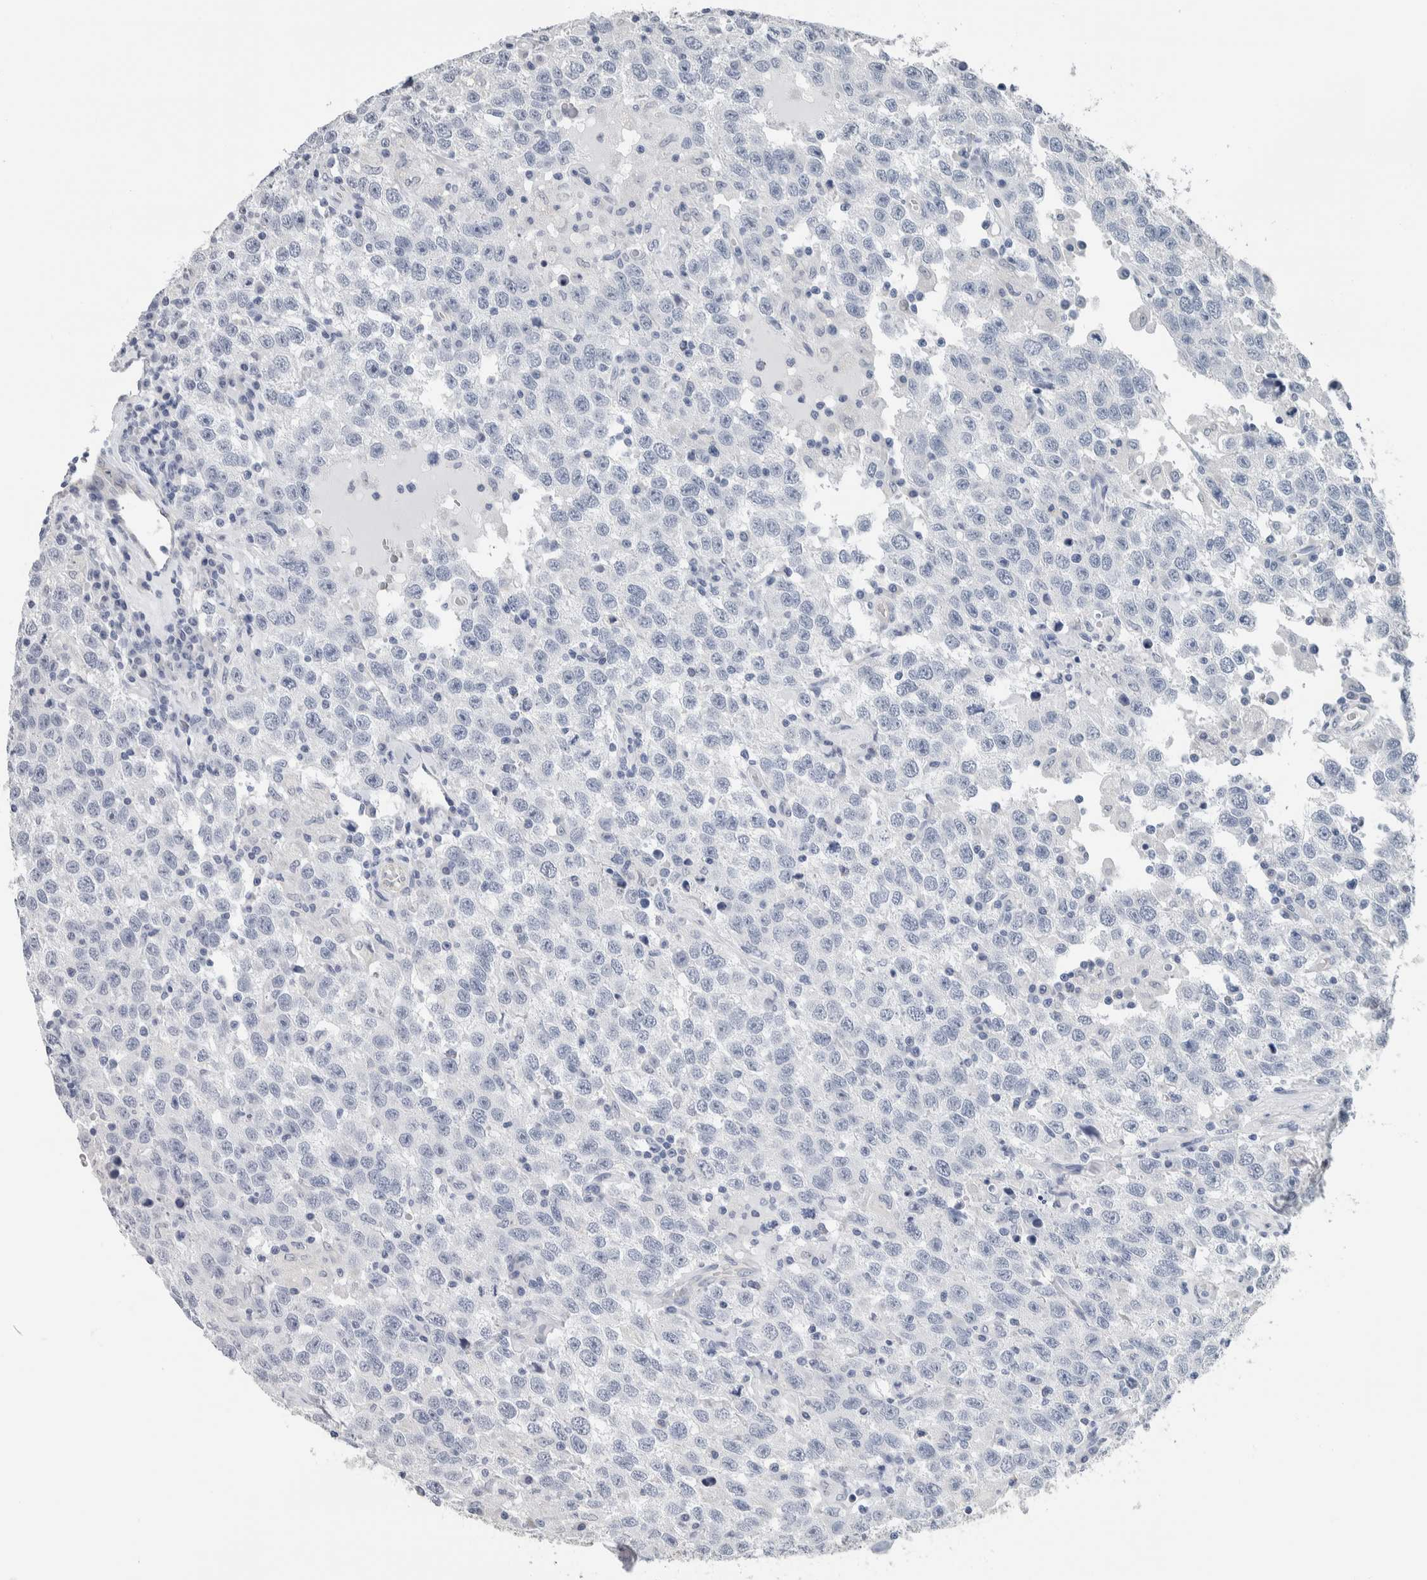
{"staining": {"intensity": "negative", "quantity": "none", "location": "none"}, "tissue": "testis cancer", "cell_type": "Tumor cells", "image_type": "cancer", "snomed": [{"axis": "morphology", "description": "Seminoma, NOS"}, {"axis": "topography", "description": "Testis"}], "caption": "High power microscopy photomicrograph of an IHC image of testis cancer, revealing no significant staining in tumor cells.", "gene": "NEFM", "patient": {"sex": "male", "age": 41}}